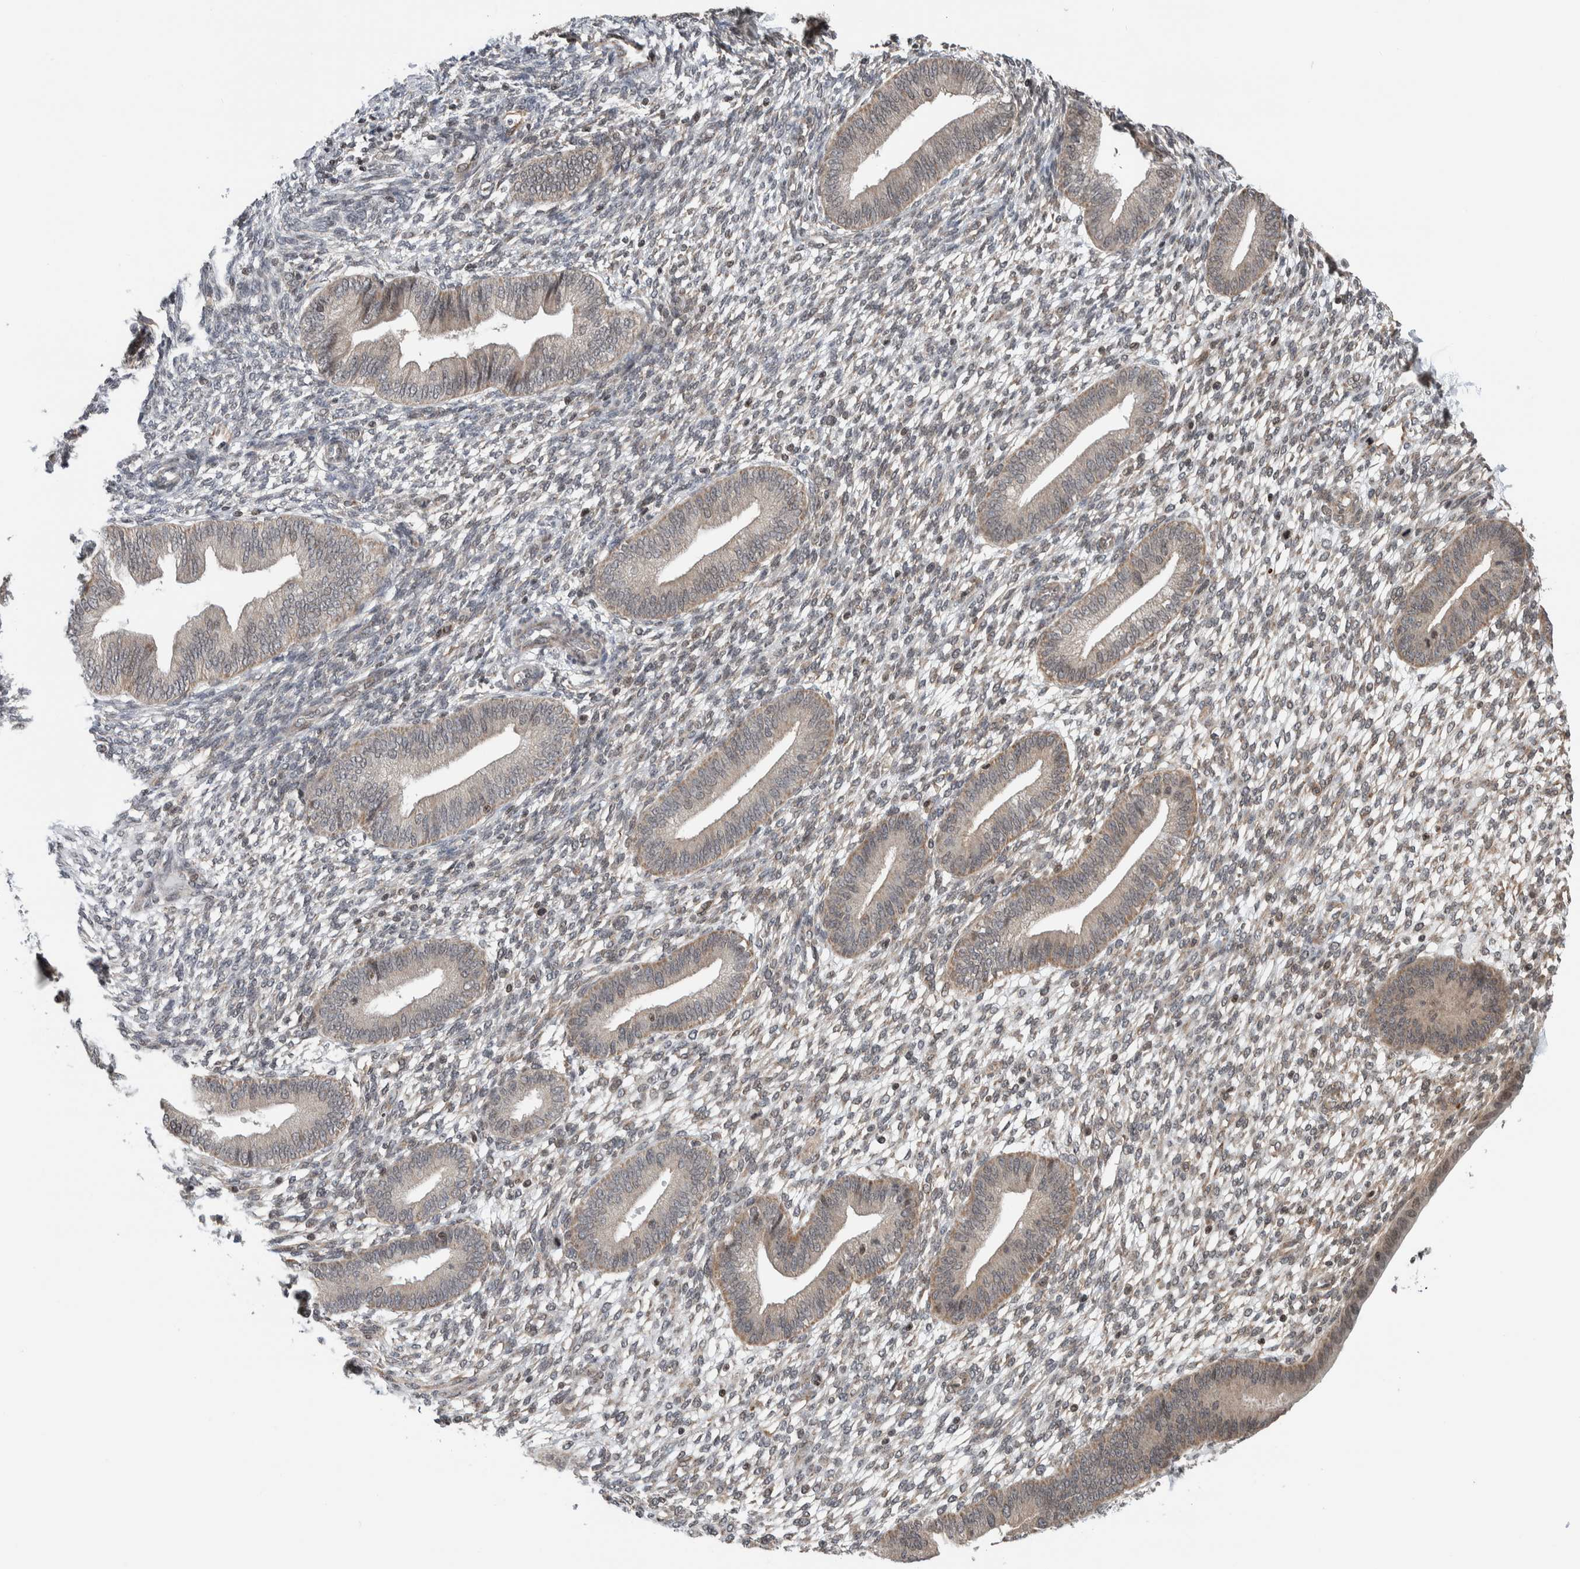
{"staining": {"intensity": "moderate", "quantity": "<25%", "location": "nuclear"}, "tissue": "endometrium", "cell_type": "Cells in endometrial stroma", "image_type": "normal", "snomed": [{"axis": "morphology", "description": "Normal tissue, NOS"}, {"axis": "topography", "description": "Endometrium"}], "caption": "A photomicrograph showing moderate nuclear positivity in about <25% of cells in endometrial stroma in normal endometrium, as visualized by brown immunohistochemical staining.", "gene": "NPLOC4", "patient": {"sex": "female", "age": 46}}